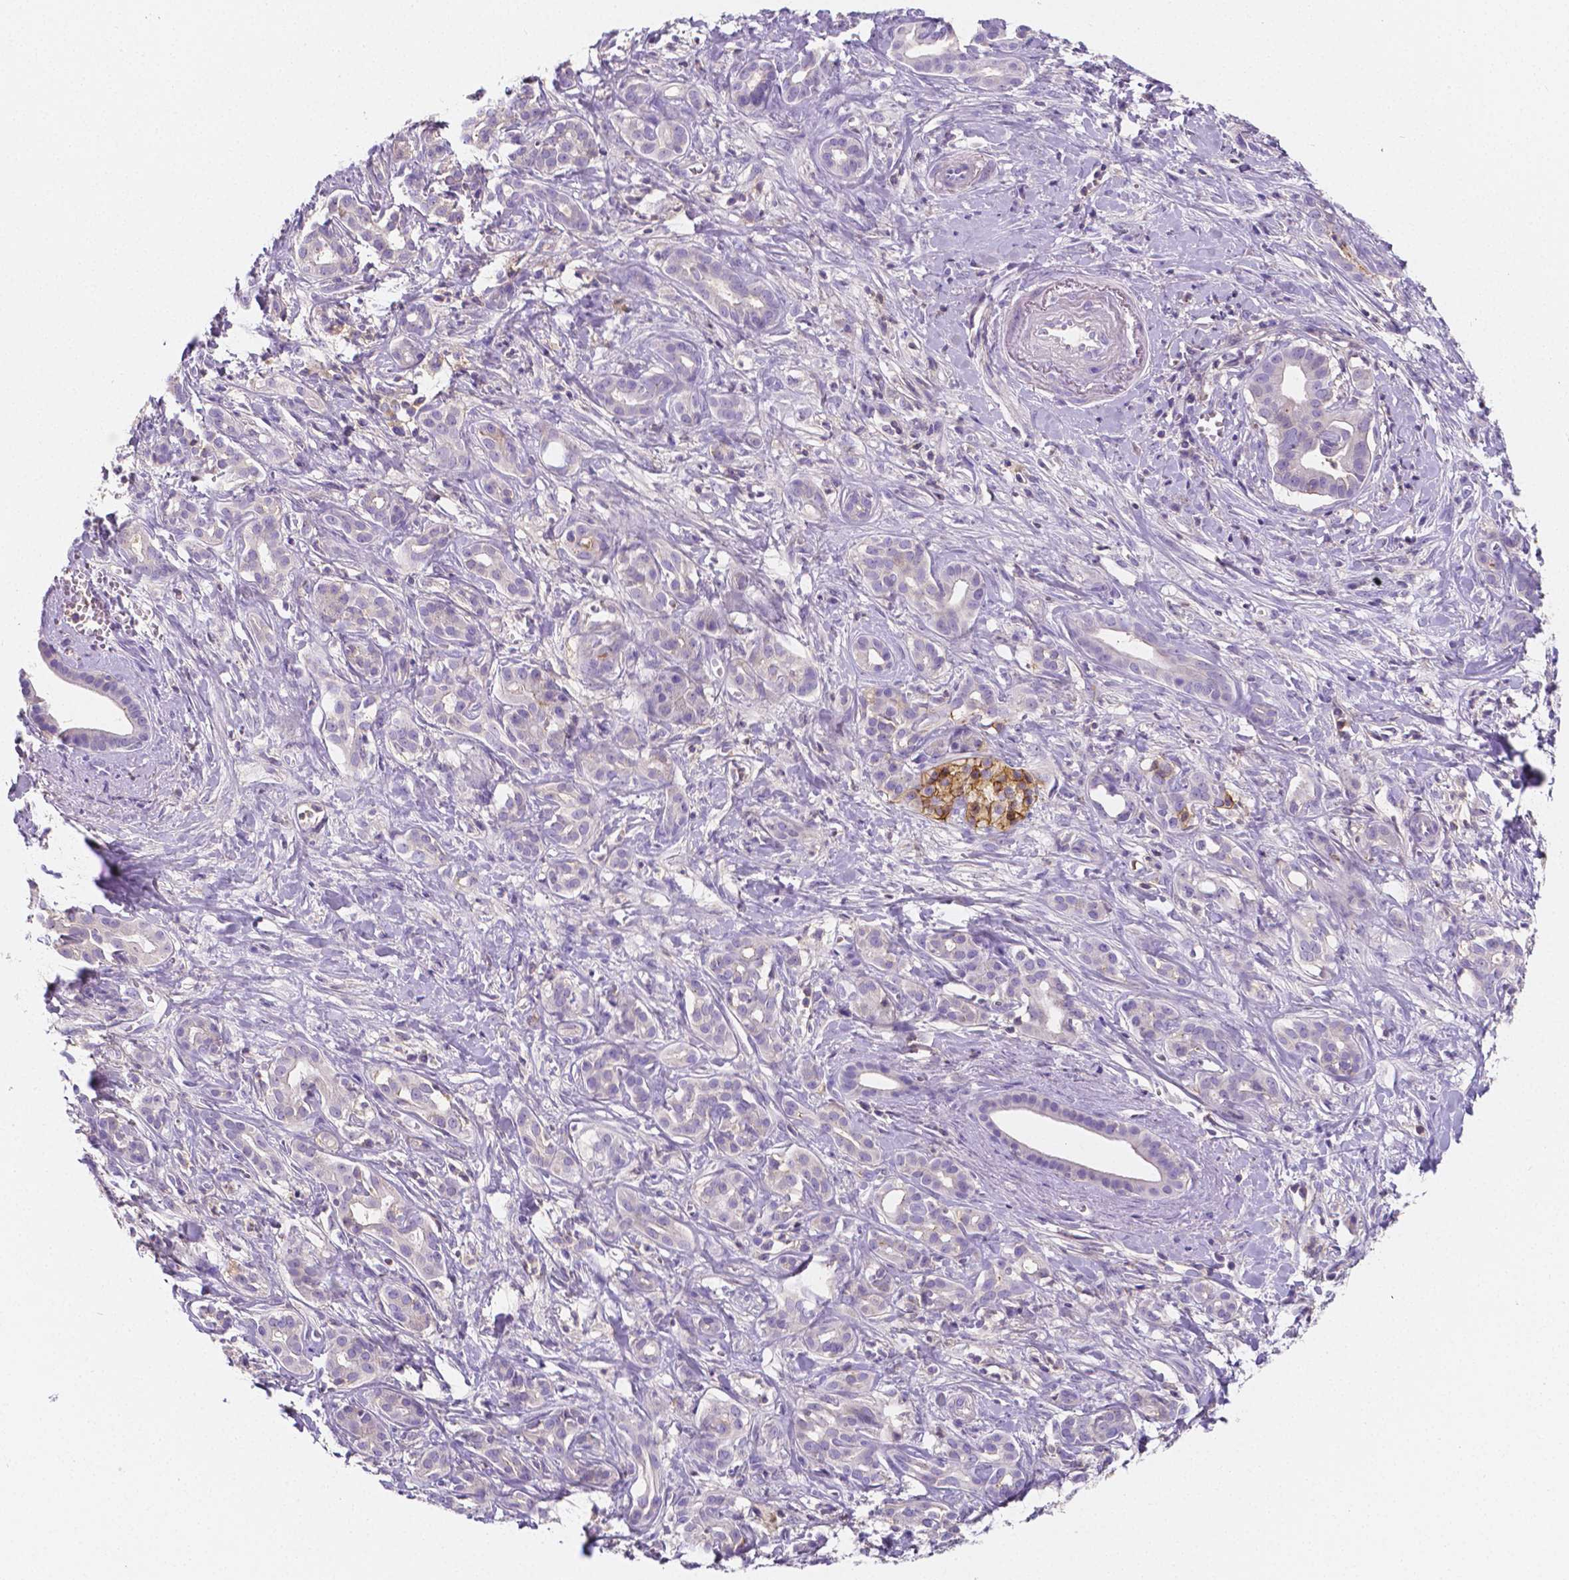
{"staining": {"intensity": "negative", "quantity": "none", "location": "none"}, "tissue": "pancreatic cancer", "cell_type": "Tumor cells", "image_type": "cancer", "snomed": [{"axis": "morphology", "description": "Adenocarcinoma, NOS"}, {"axis": "topography", "description": "Pancreas"}], "caption": "The IHC histopathology image has no significant staining in tumor cells of pancreatic adenocarcinoma tissue.", "gene": "GABRD", "patient": {"sex": "male", "age": 61}}